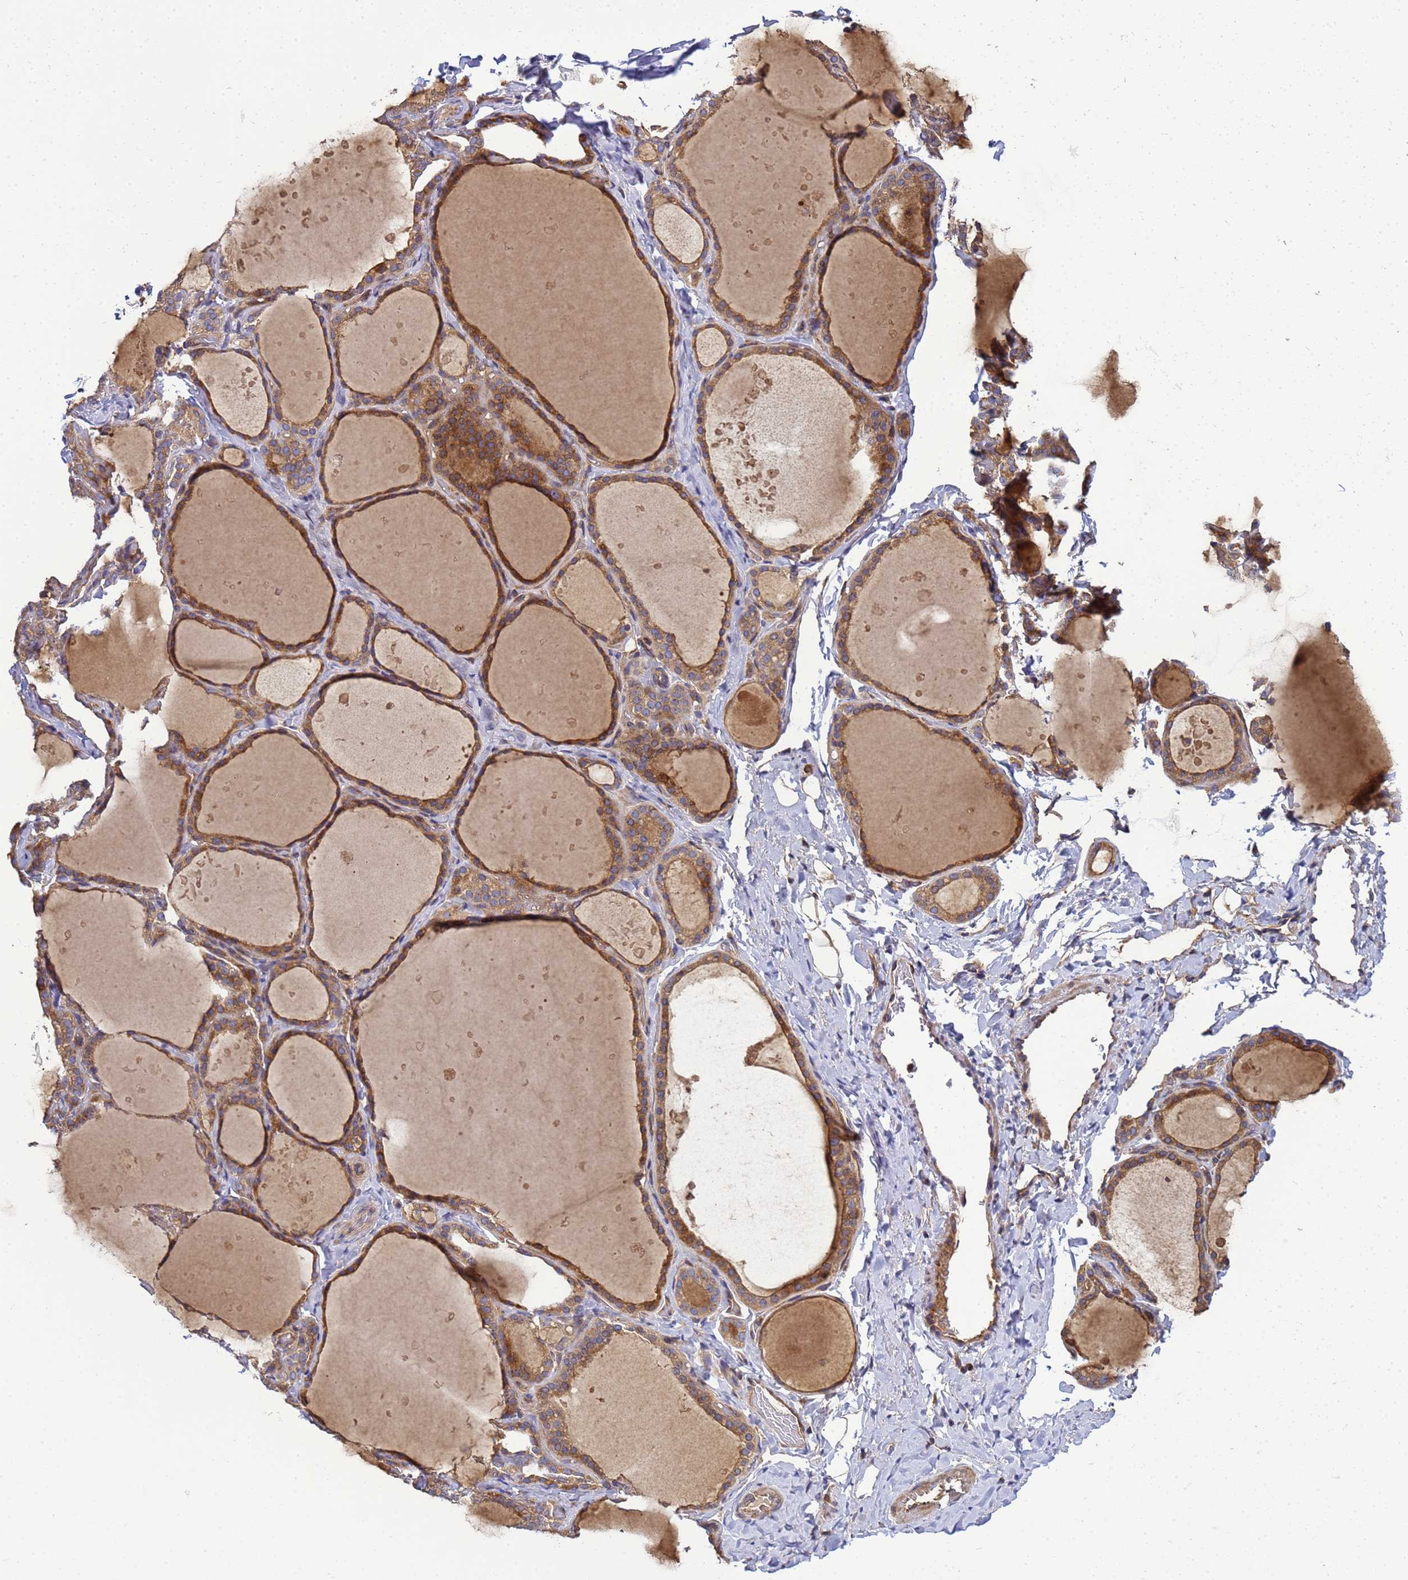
{"staining": {"intensity": "strong", "quantity": ">75%", "location": "cytoplasmic/membranous"}, "tissue": "thyroid gland", "cell_type": "Glandular cells", "image_type": "normal", "snomed": [{"axis": "morphology", "description": "Normal tissue, NOS"}, {"axis": "topography", "description": "Thyroid gland"}], "caption": "Unremarkable thyroid gland displays strong cytoplasmic/membranous staining in approximately >75% of glandular cells, visualized by immunohistochemistry.", "gene": "BECN1", "patient": {"sex": "female", "age": 44}}